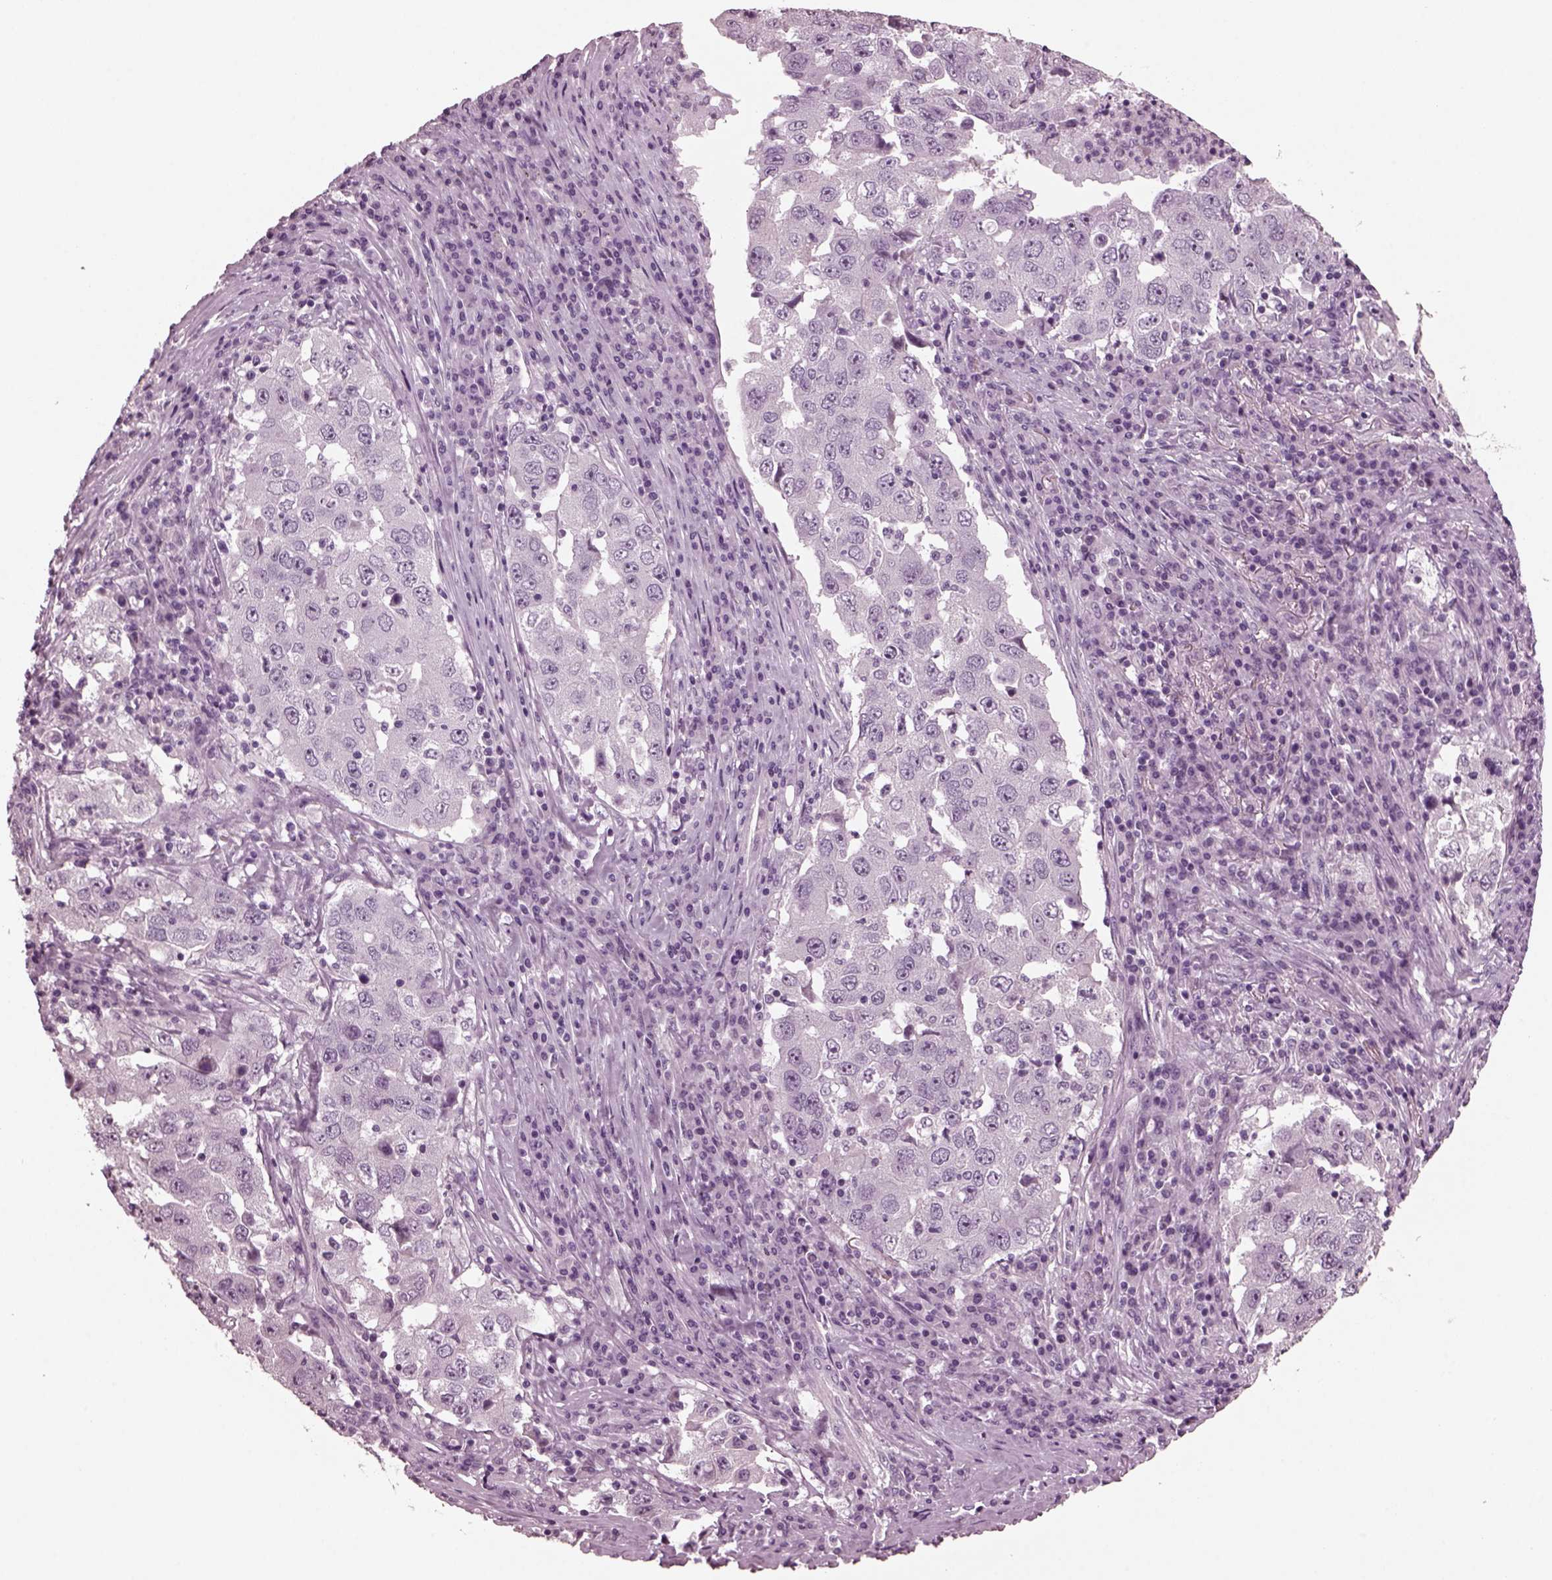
{"staining": {"intensity": "negative", "quantity": "none", "location": "none"}, "tissue": "lung cancer", "cell_type": "Tumor cells", "image_type": "cancer", "snomed": [{"axis": "morphology", "description": "Adenocarcinoma, NOS"}, {"axis": "topography", "description": "Lung"}], "caption": "An image of lung cancer (adenocarcinoma) stained for a protein exhibits no brown staining in tumor cells.", "gene": "MIB2", "patient": {"sex": "male", "age": 73}}